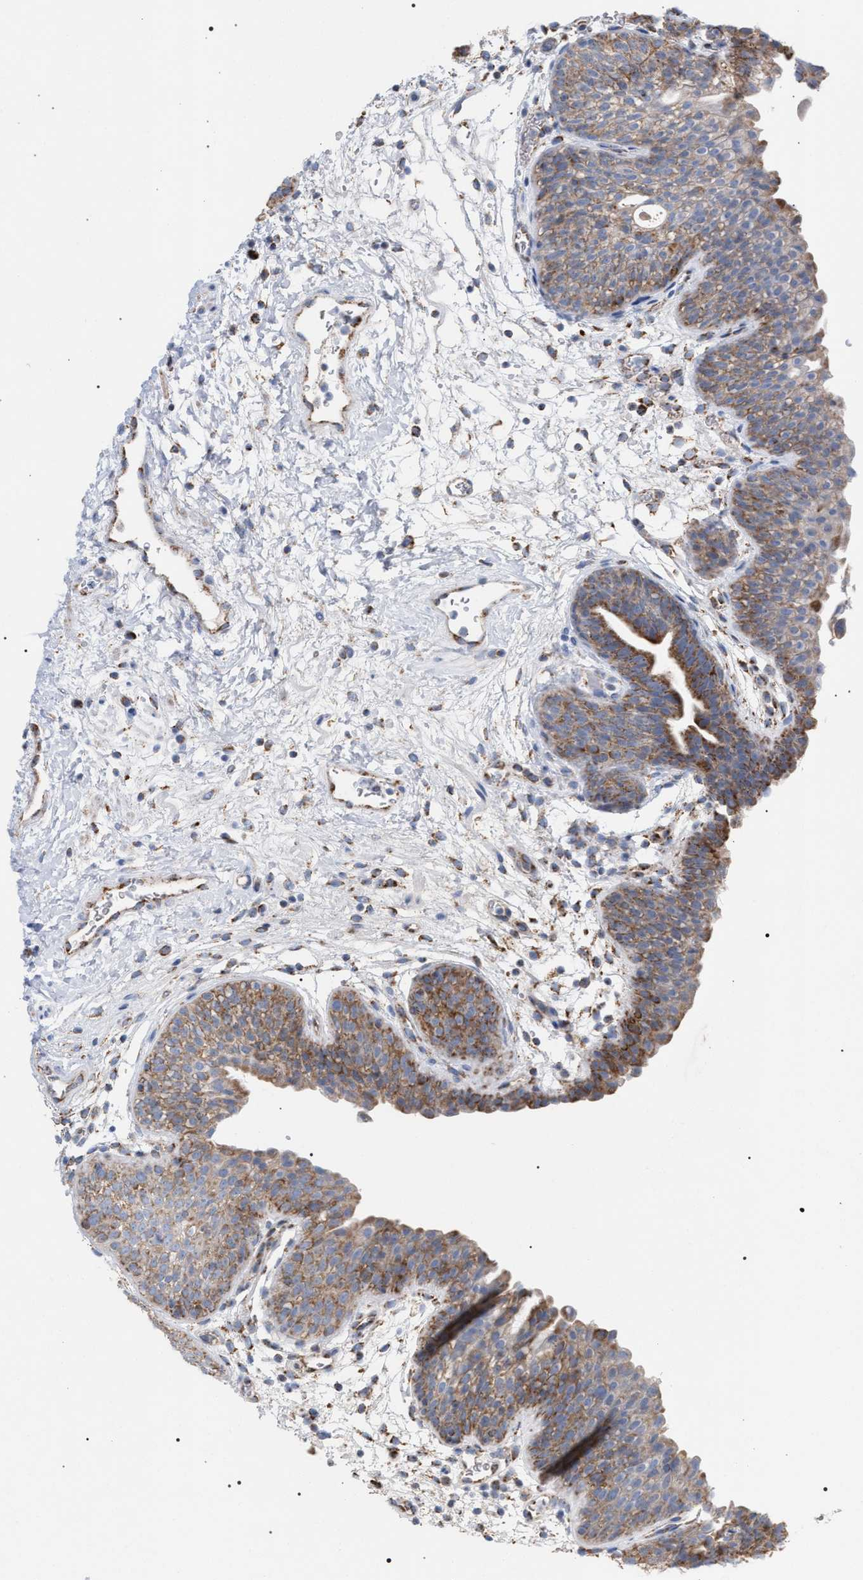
{"staining": {"intensity": "moderate", "quantity": "25%-75%", "location": "cytoplasmic/membranous"}, "tissue": "urinary bladder", "cell_type": "Urothelial cells", "image_type": "normal", "snomed": [{"axis": "morphology", "description": "Normal tissue, NOS"}, {"axis": "topography", "description": "Urinary bladder"}], "caption": "This micrograph displays immunohistochemistry staining of benign human urinary bladder, with medium moderate cytoplasmic/membranous staining in about 25%-75% of urothelial cells.", "gene": "ECI2", "patient": {"sex": "male", "age": 37}}